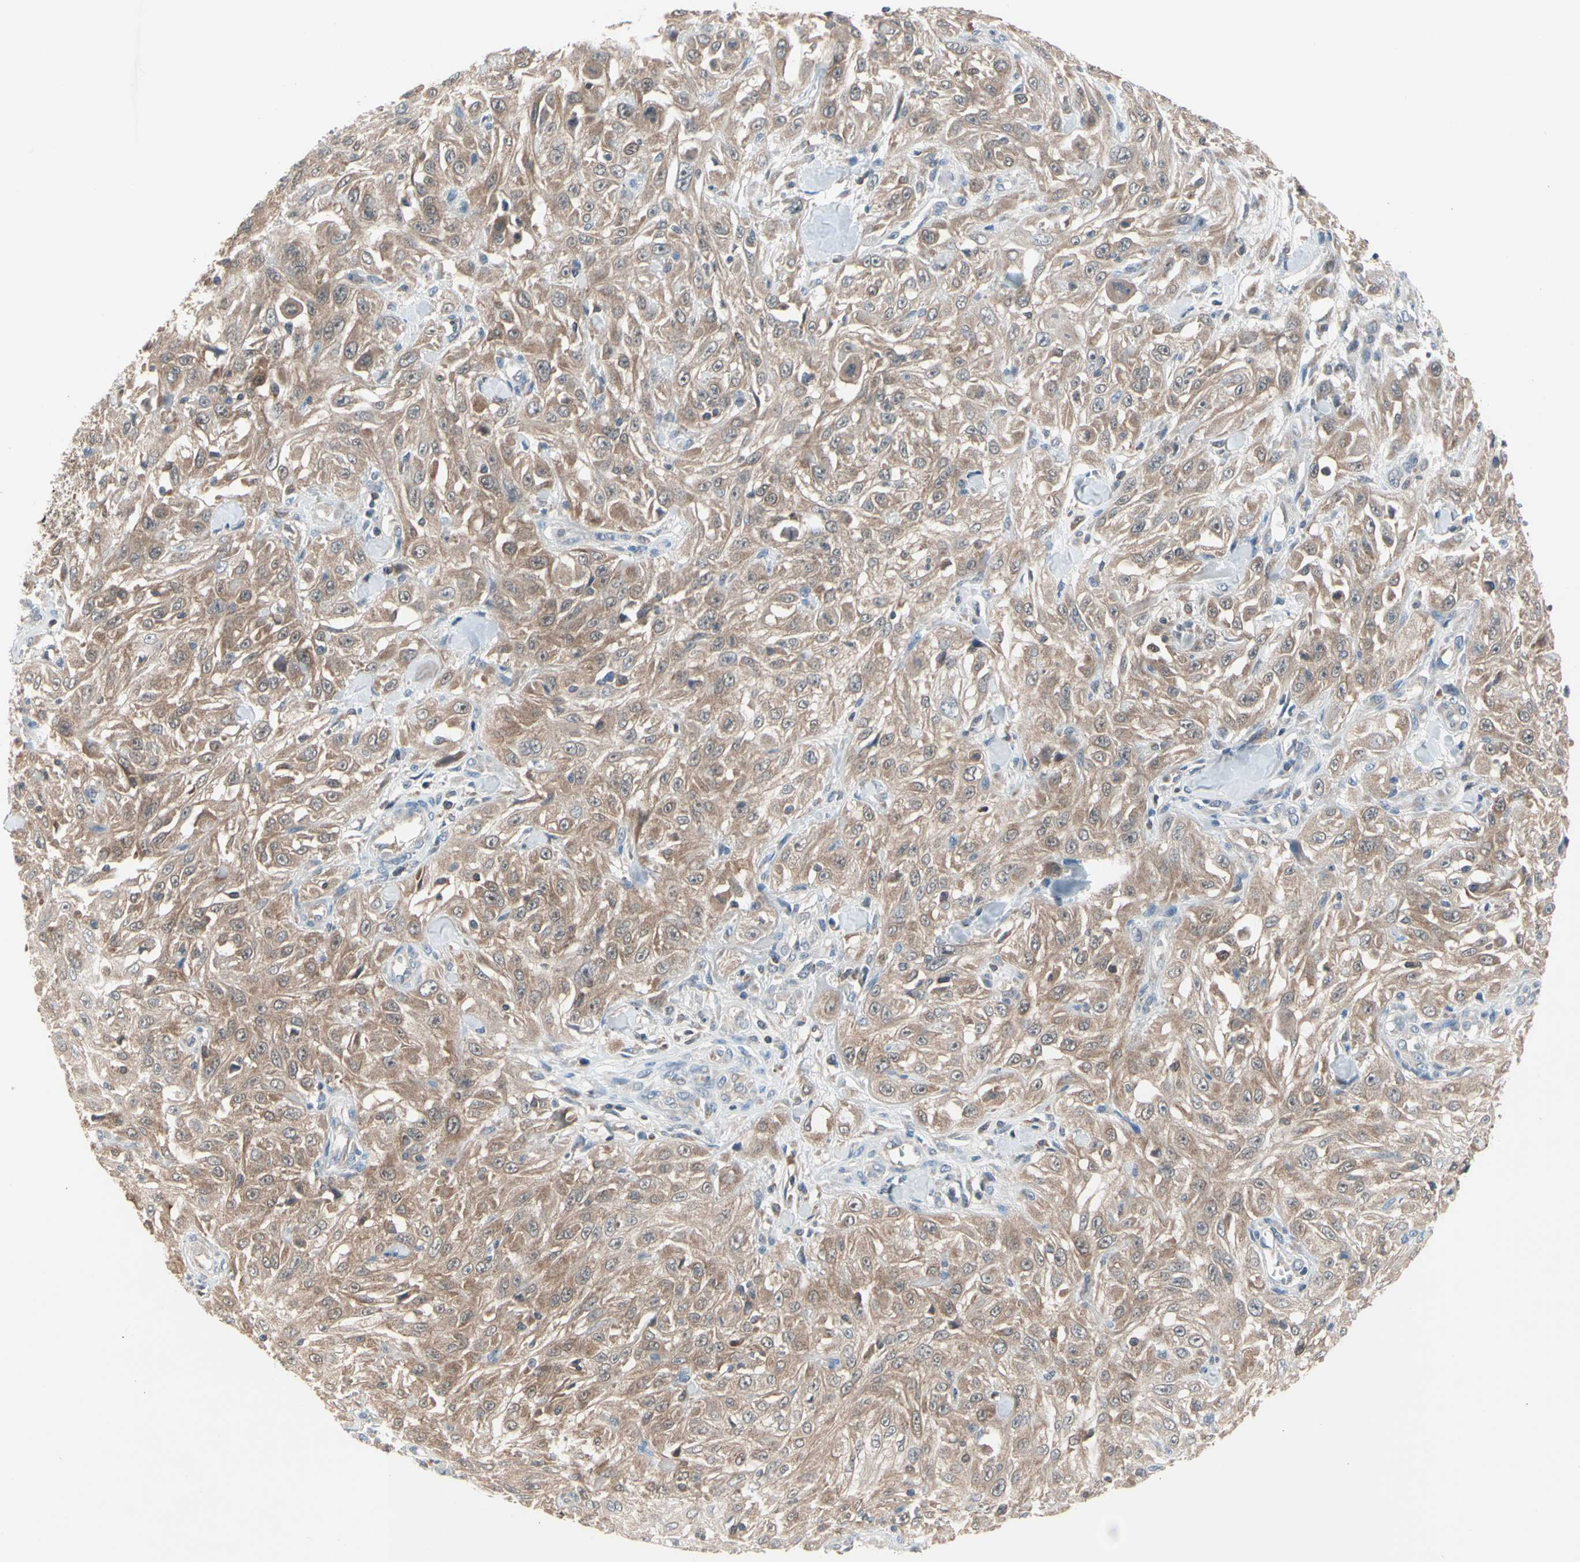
{"staining": {"intensity": "moderate", "quantity": ">75%", "location": "cytoplasmic/membranous"}, "tissue": "skin cancer", "cell_type": "Tumor cells", "image_type": "cancer", "snomed": [{"axis": "morphology", "description": "Squamous cell carcinoma, NOS"}, {"axis": "morphology", "description": "Squamous cell carcinoma, metastatic, NOS"}, {"axis": "topography", "description": "Skin"}, {"axis": "topography", "description": "Lymph node"}], "caption": "A medium amount of moderate cytoplasmic/membranous staining is appreciated in approximately >75% of tumor cells in skin cancer tissue.", "gene": "MTHFS", "patient": {"sex": "male", "age": 75}}